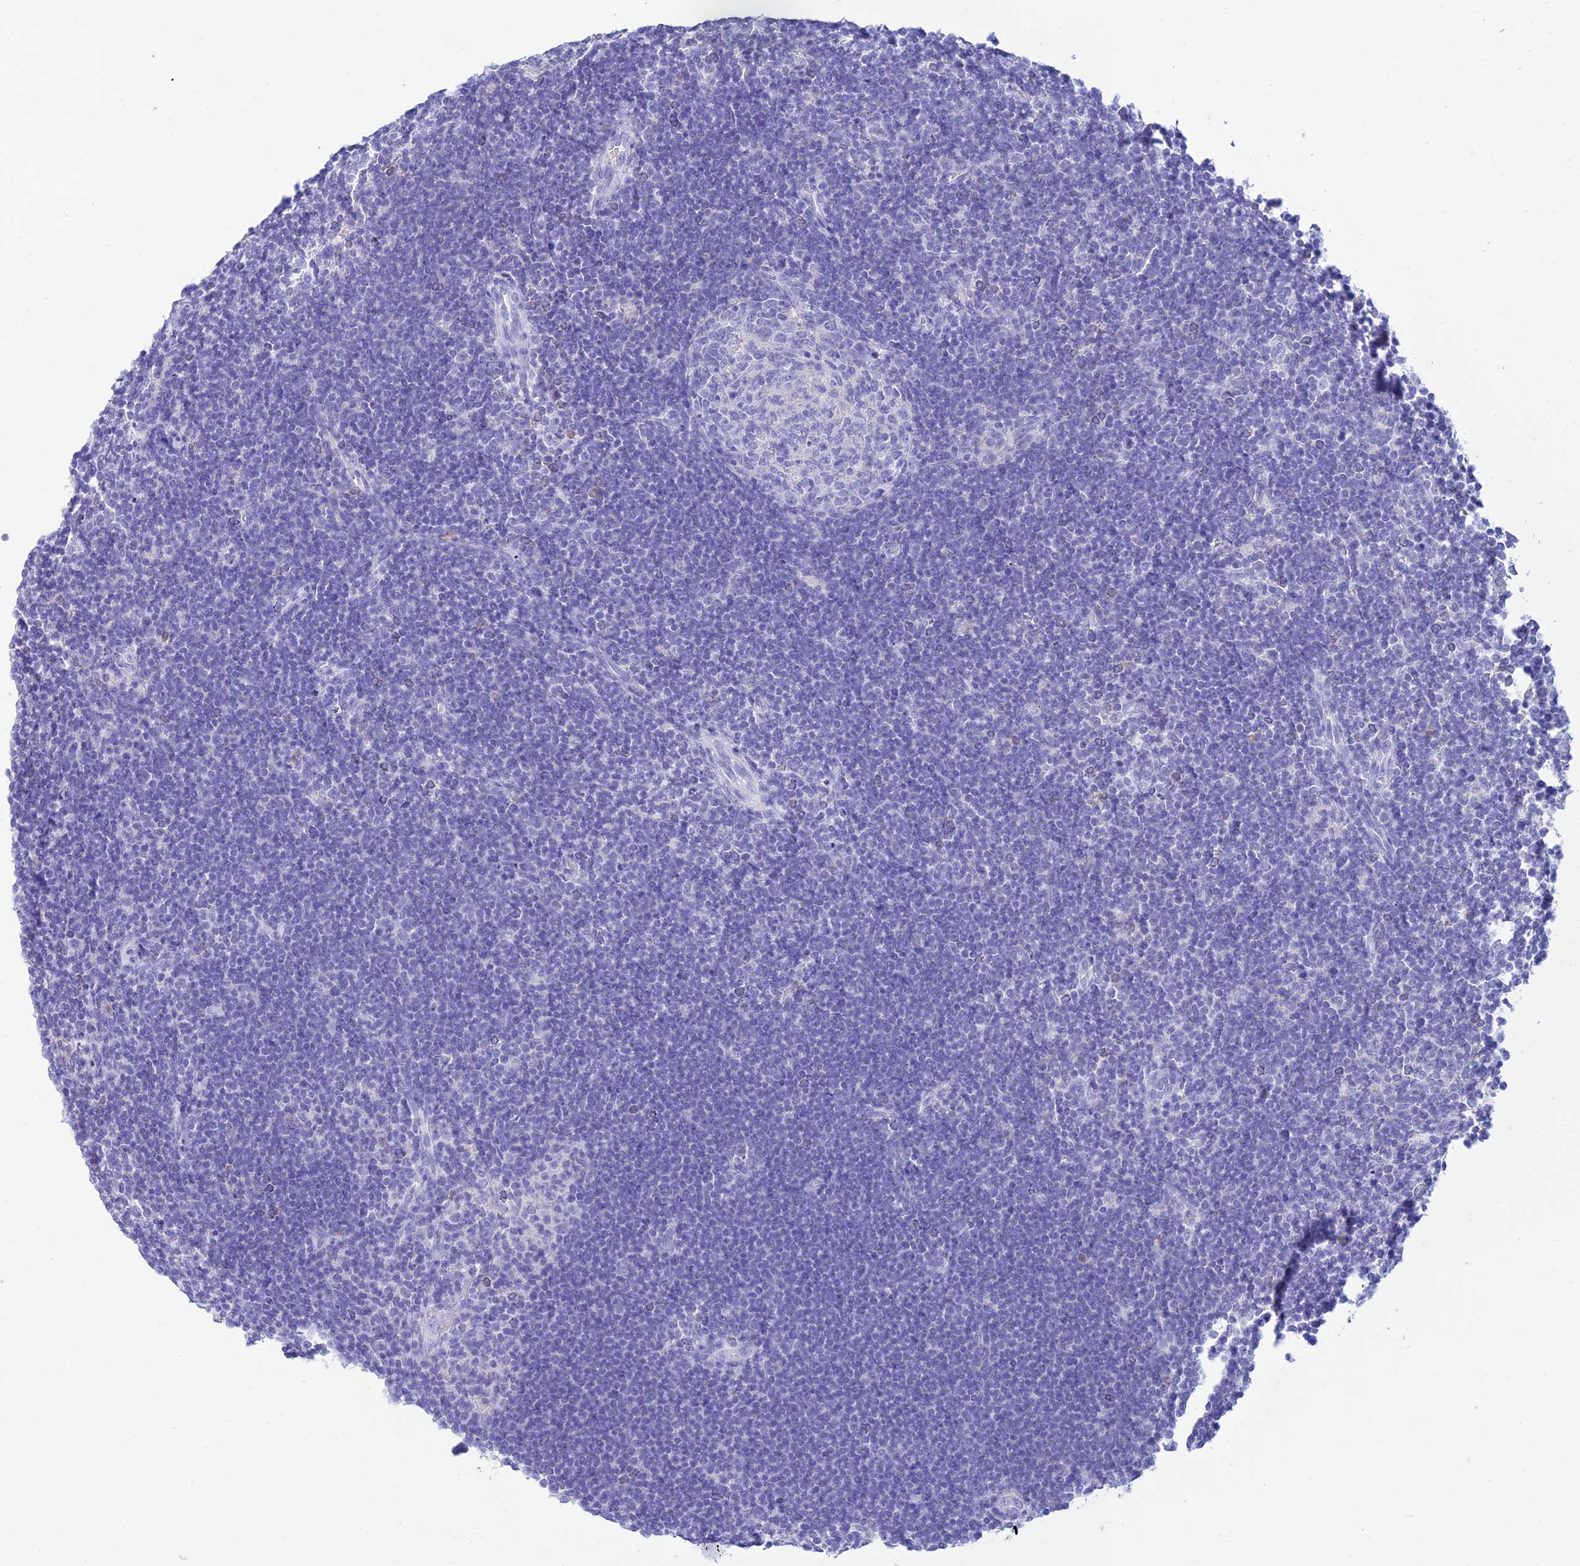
{"staining": {"intensity": "negative", "quantity": "none", "location": "none"}, "tissue": "lymphoma", "cell_type": "Tumor cells", "image_type": "cancer", "snomed": [{"axis": "morphology", "description": "Hodgkin's disease, NOS"}, {"axis": "topography", "description": "Lymph node"}], "caption": "An IHC histopathology image of lymphoma is shown. There is no staining in tumor cells of lymphoma. (DAB immunohistochemistry, high magnification).", "gene": "MAL2", "patient": {"sex": "female", "age": 57}}